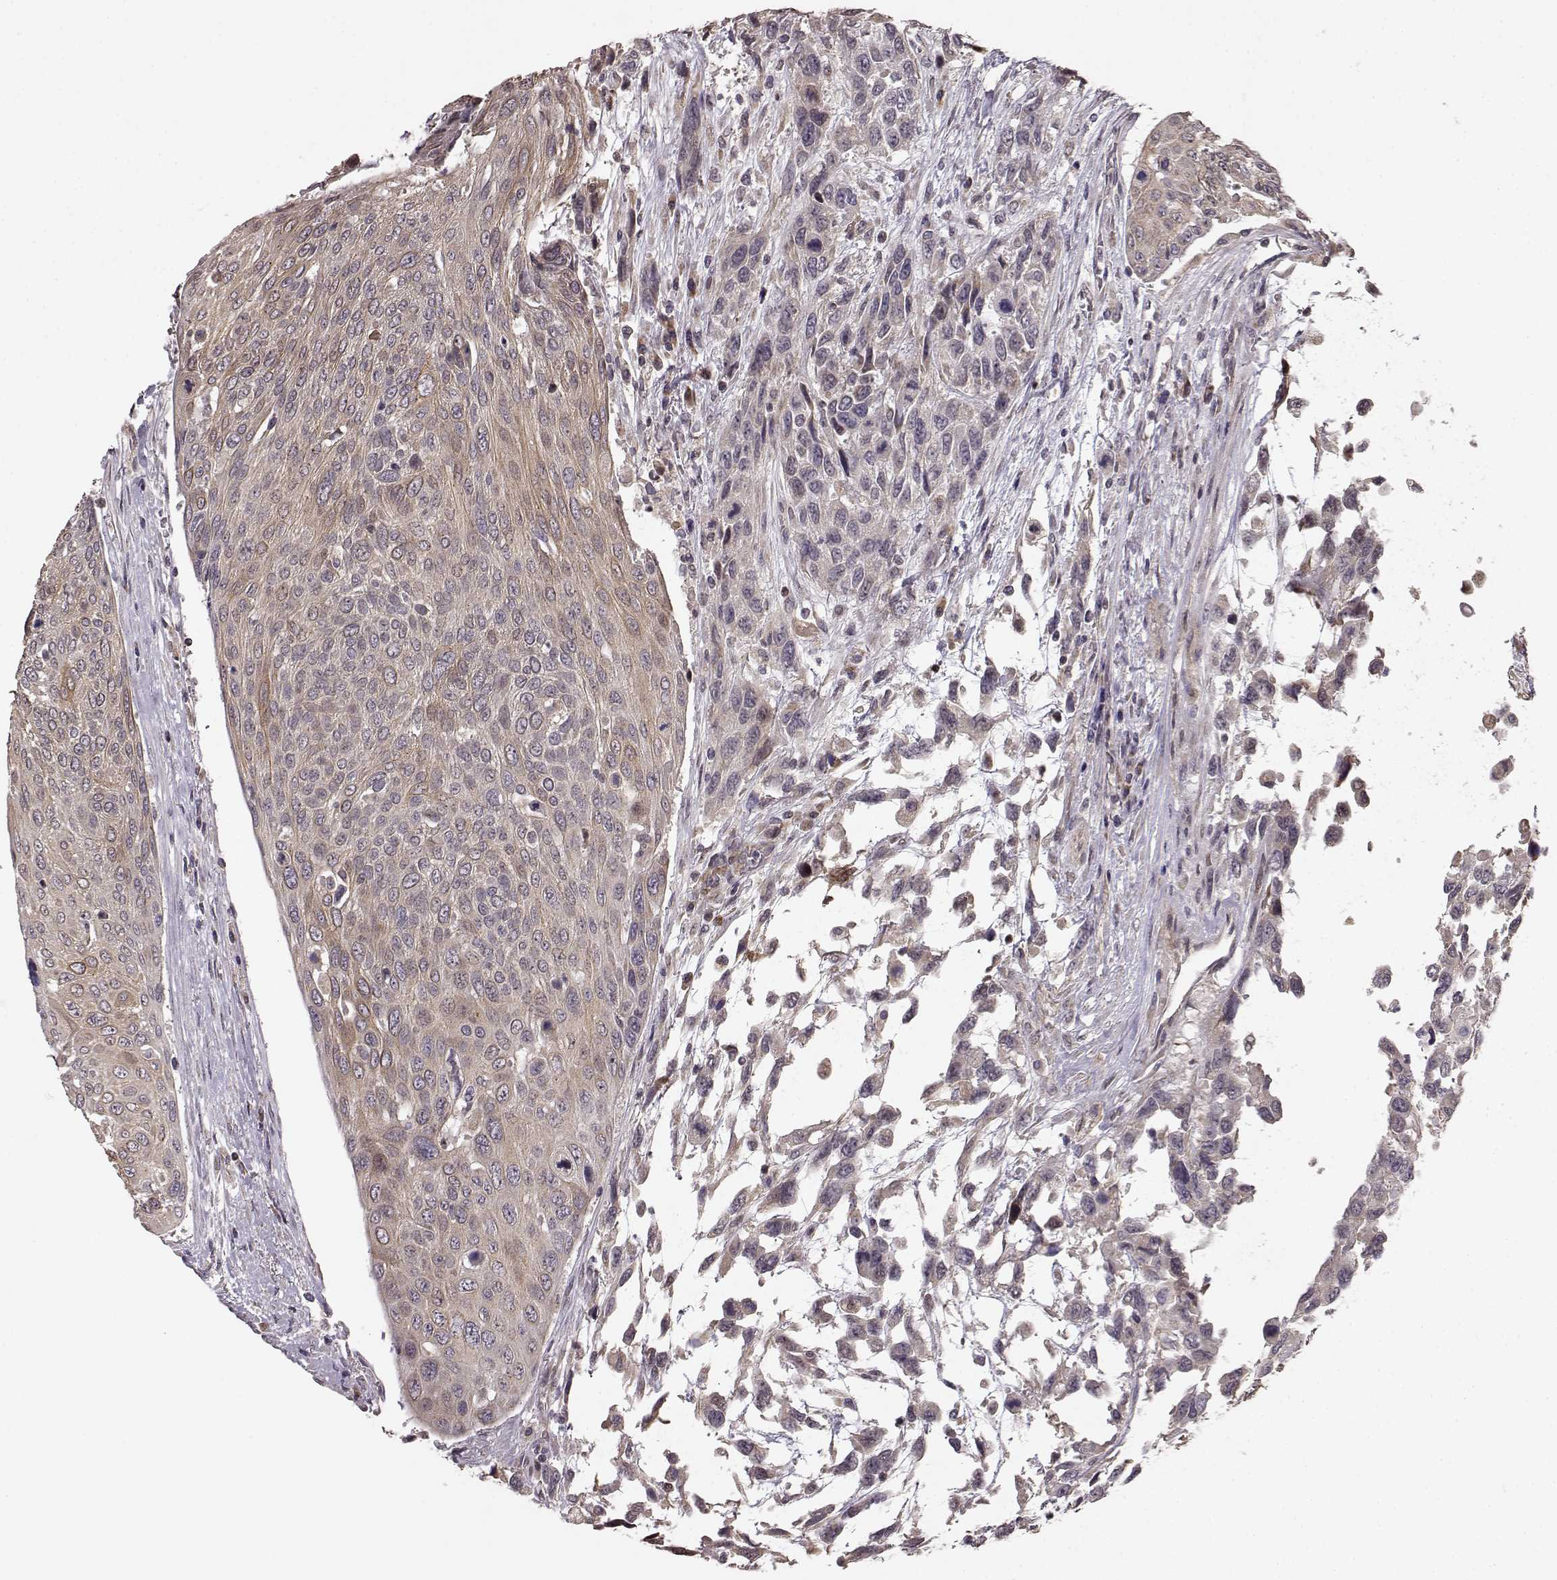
{"staining": {"intensity": "weak", "quantity": "25%-75%", "location": "cytoplasmic/membranous"}, "tissue": "urothelial cancer", "cell_type": "Tumor cells", "image_type": "cancer", "snomed": [{"axis": "morphology", "description": "Urothelial carcinoma, High grade"}, {"axis": "topography", "description": "Urinary bladder"}], "caption": "Protein expression analysis of human urothelial carcinoma (high-grade) reveals weak cytoplasmic/membranous staining in approximately 25%-75% of tumor cells.", "gene": "BACH2", "patient": {"sex": "female", "age": 70}}